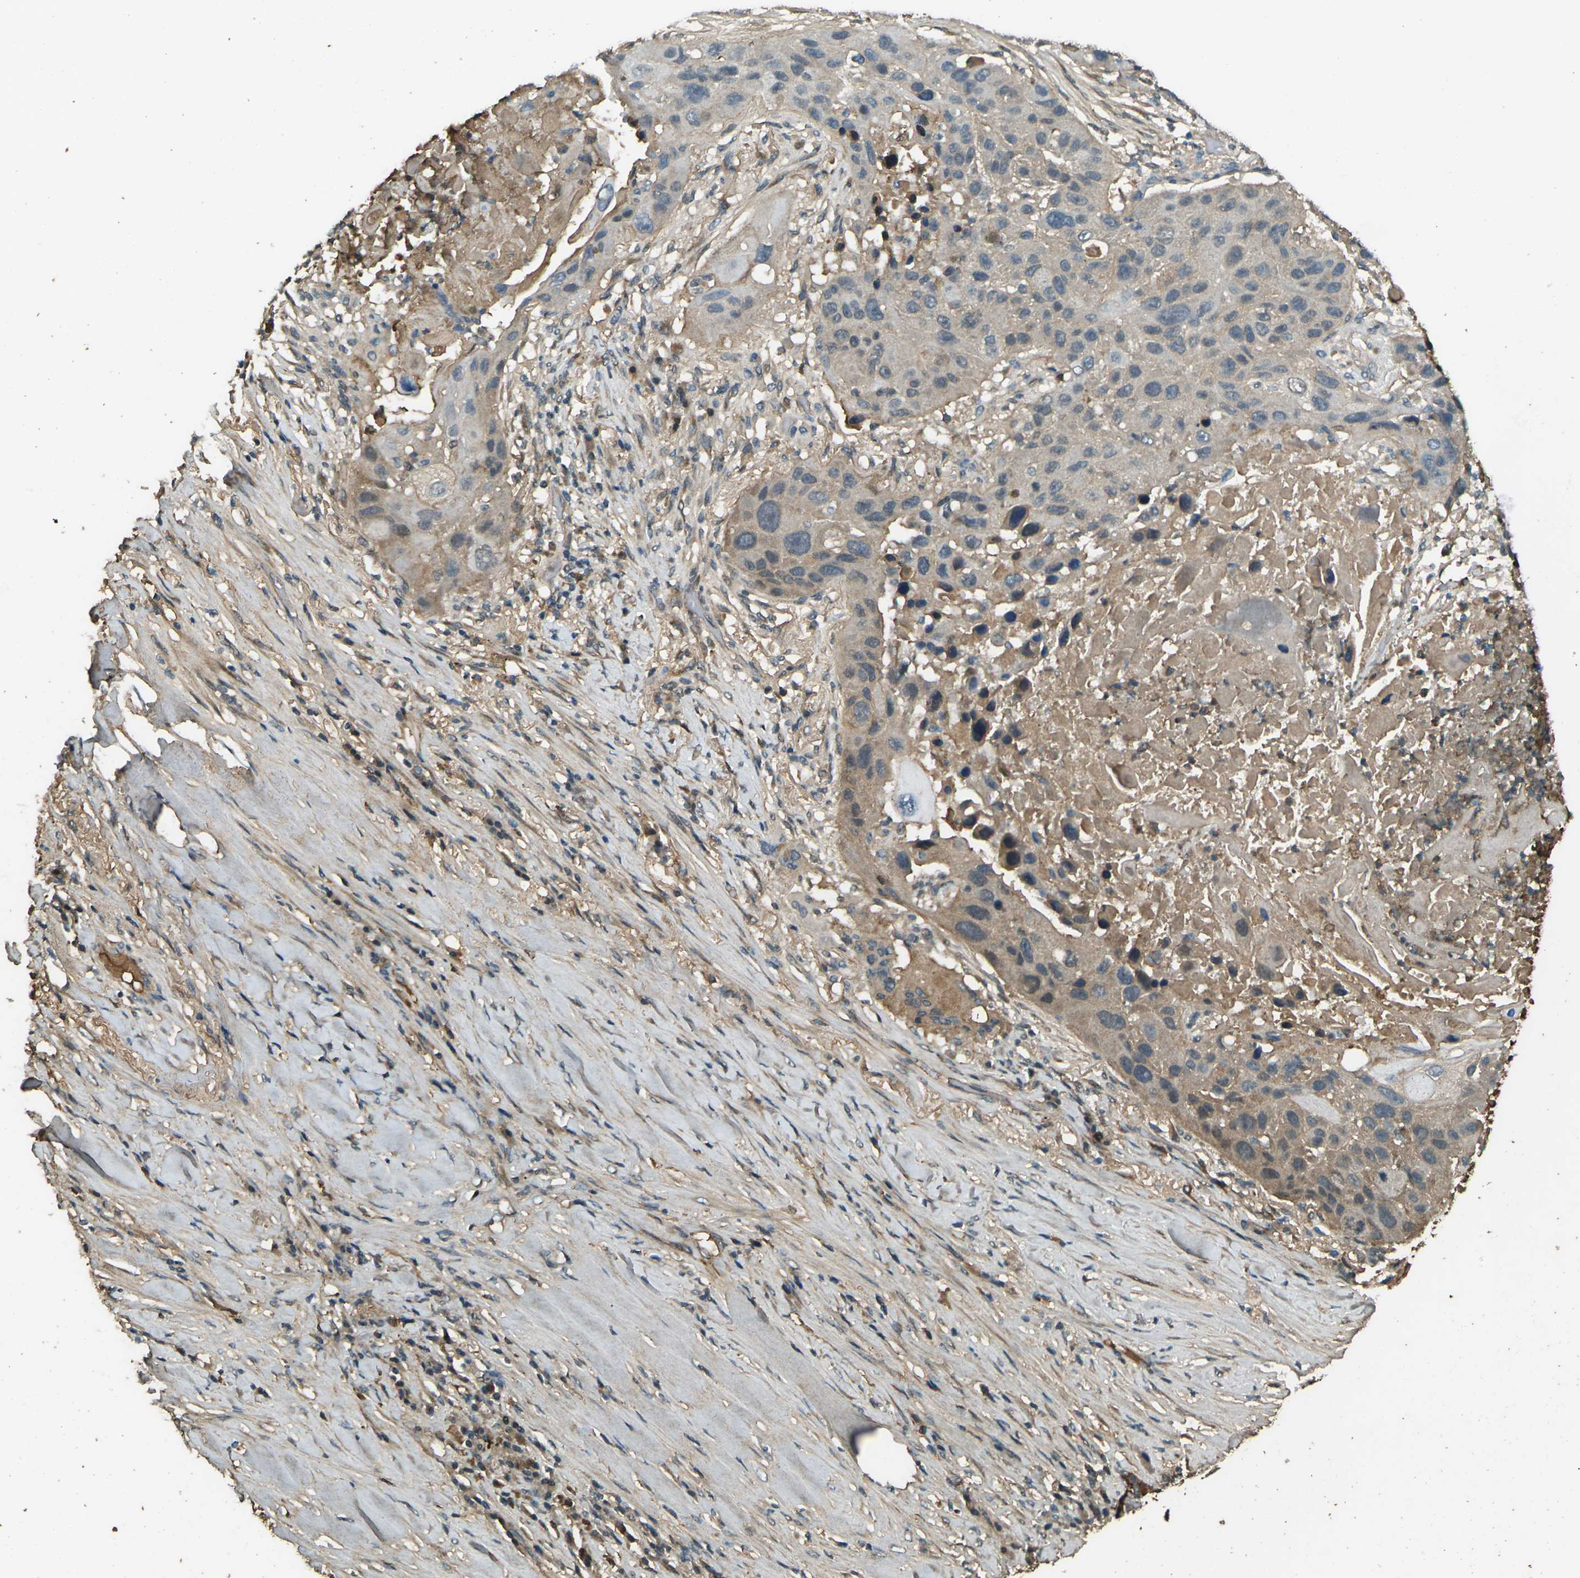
{"staining": {"intensity": "moderate", "quantity": ">75%", "location": "cytoplasmic/membranous"}, "tissue": "lung cancer", "cell_type": "Tumor cells", "image_type": "cancer", "snomed": [{"axis": "morphology", "description": "Squamous cell carcinoma, NOS"}, {"axis": "topography", "description": "Lung"}], "caption": "About >75% of tumor cells in lung cancer exhibit moderate cytoplasmic/membranous protein expression as visualized by brown immunohistochemical staining.", "gene": "CYP1B1", "patient": {"sex": "male", "age": 57}}